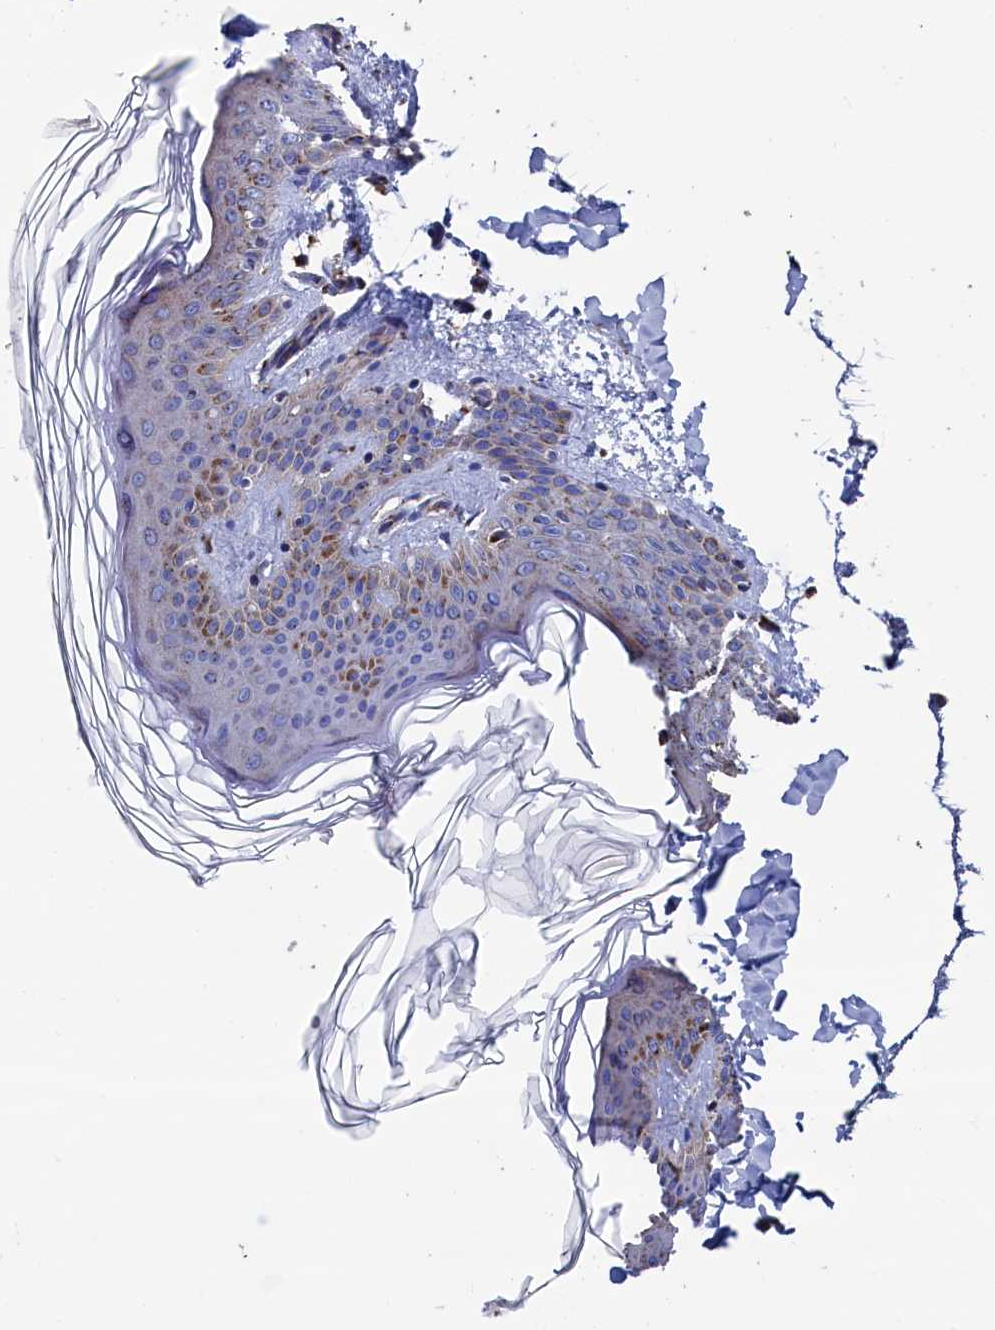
{"staining": {"intensity": "strong", "quantity": ">75%", "location": "cytoplasmic/membranous"}, "tissue": "skin", "cell_type": "Fibroblasts", "image_type": "normal", "snomed": [{"axis": "morphology", "description": "Normal tissue, NOS"}, {"axis": "morphology", "description": "Neoplasm, benign, NOS"}, {"axis": "topography", "description": "Skin"}, {"axis": "topography", "description": "Soft tissue"}], "caption": "Fibroblasts reveal strong cytoplasmic/membranous positivity in about >75% of cells in unremarkable skin. (DAB (3,3'-diaminobenzidine) IHC with brightfield microscopy, high magnification).", "gene": "PRRC1", "patient": {"sex": "male", "age": 26}}